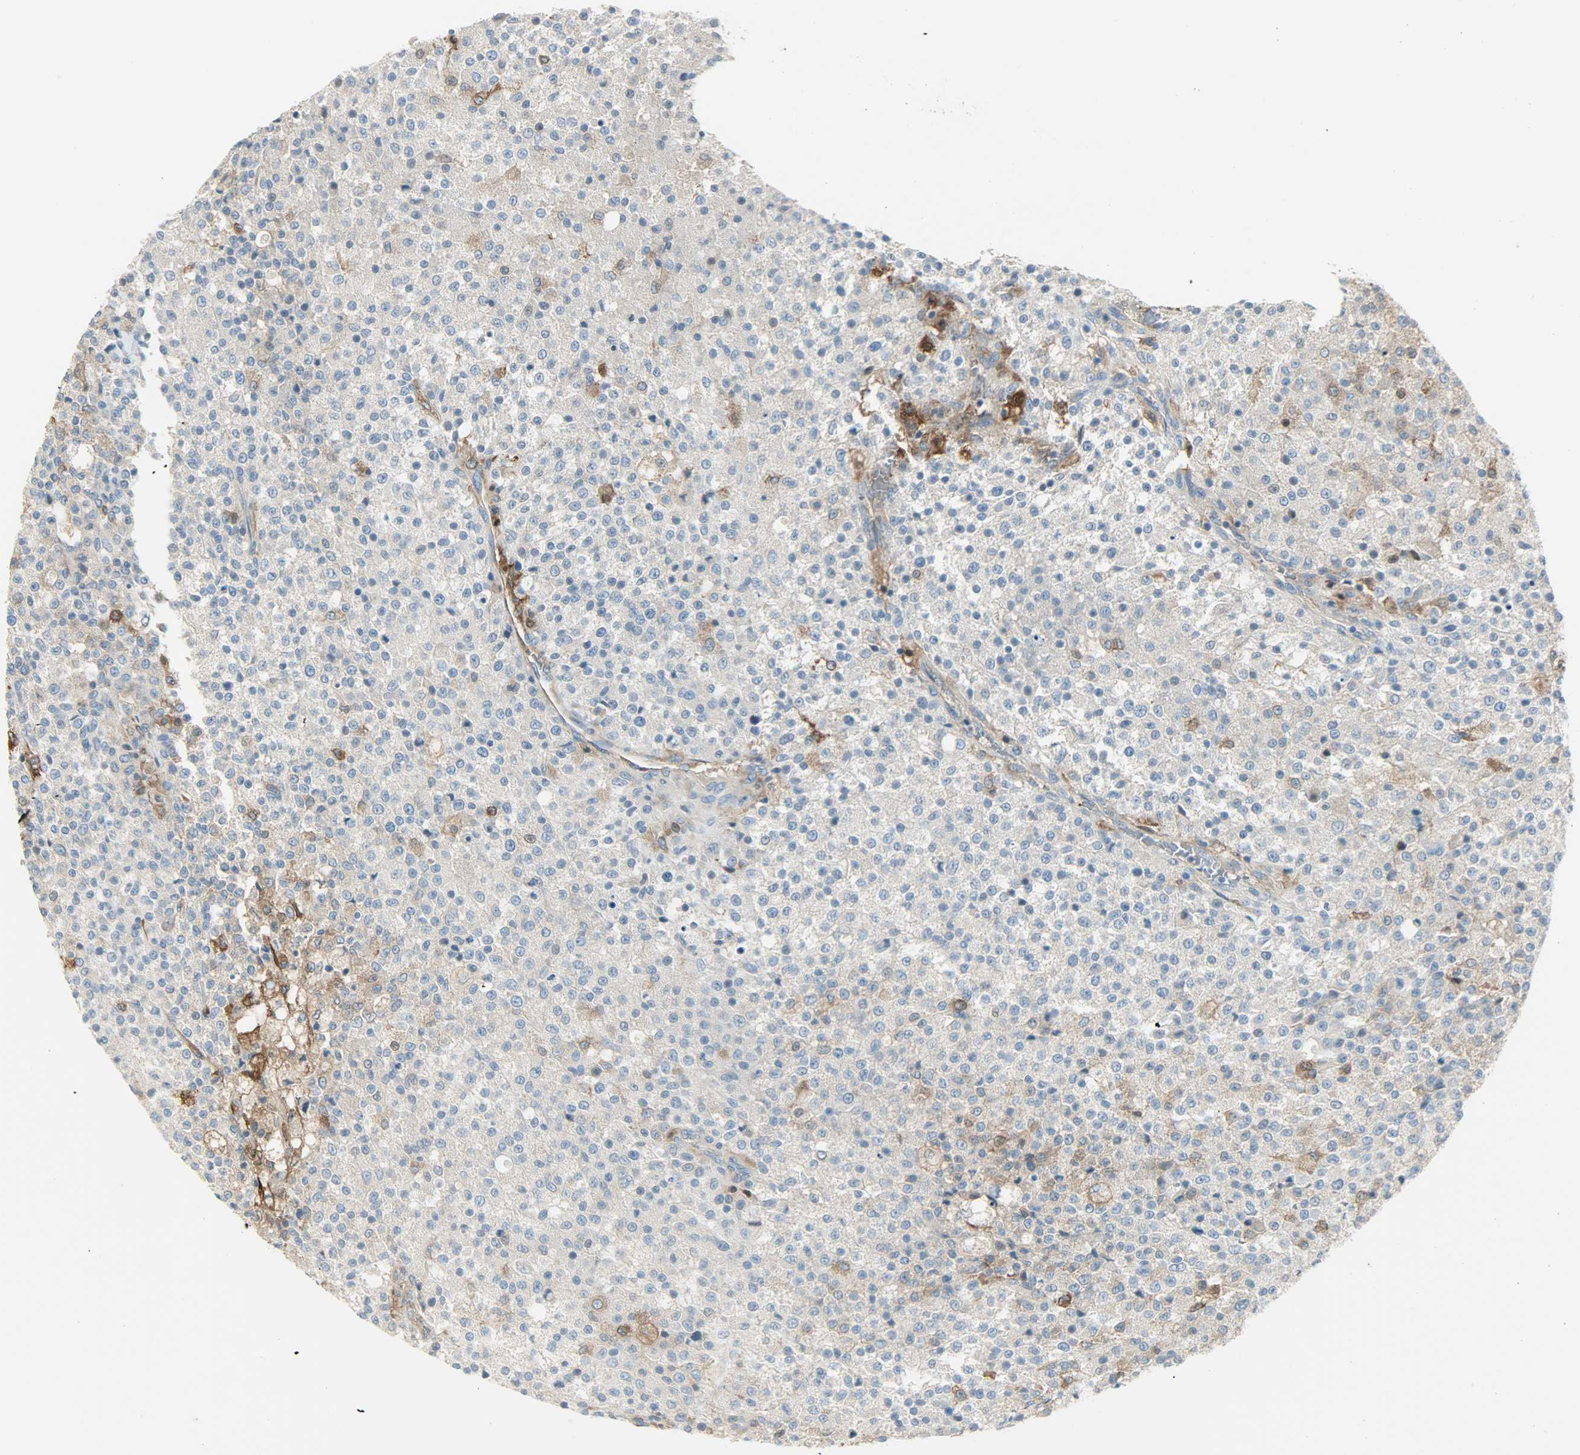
{"staining": {"intensity": "moderate", "quantity": "<25%", "location": "cytoplasmic/membranous"}, "tissue": "testis cancer", "cell_type": "Tumor cells", "image_type": "cancer", "snomed": [{"axis": "morphology", "description": "Seminoma, NOS"}, {"axis": "topography", "description": "Testis"}], "caption": "Seminoma (testis) tissue demonstrates moderate cytoplasmic/membranous expression in approximately <25% of tumor cells, visualized by immunohistochemistry. Using DAB (3,3'-diaminobenzidine) (brown) and hematoxylin (blue) stains, captured at high magnification using brightfield microscopy.", "gene": "WARS1", "patient": {"sex": "male", "age": 59}}